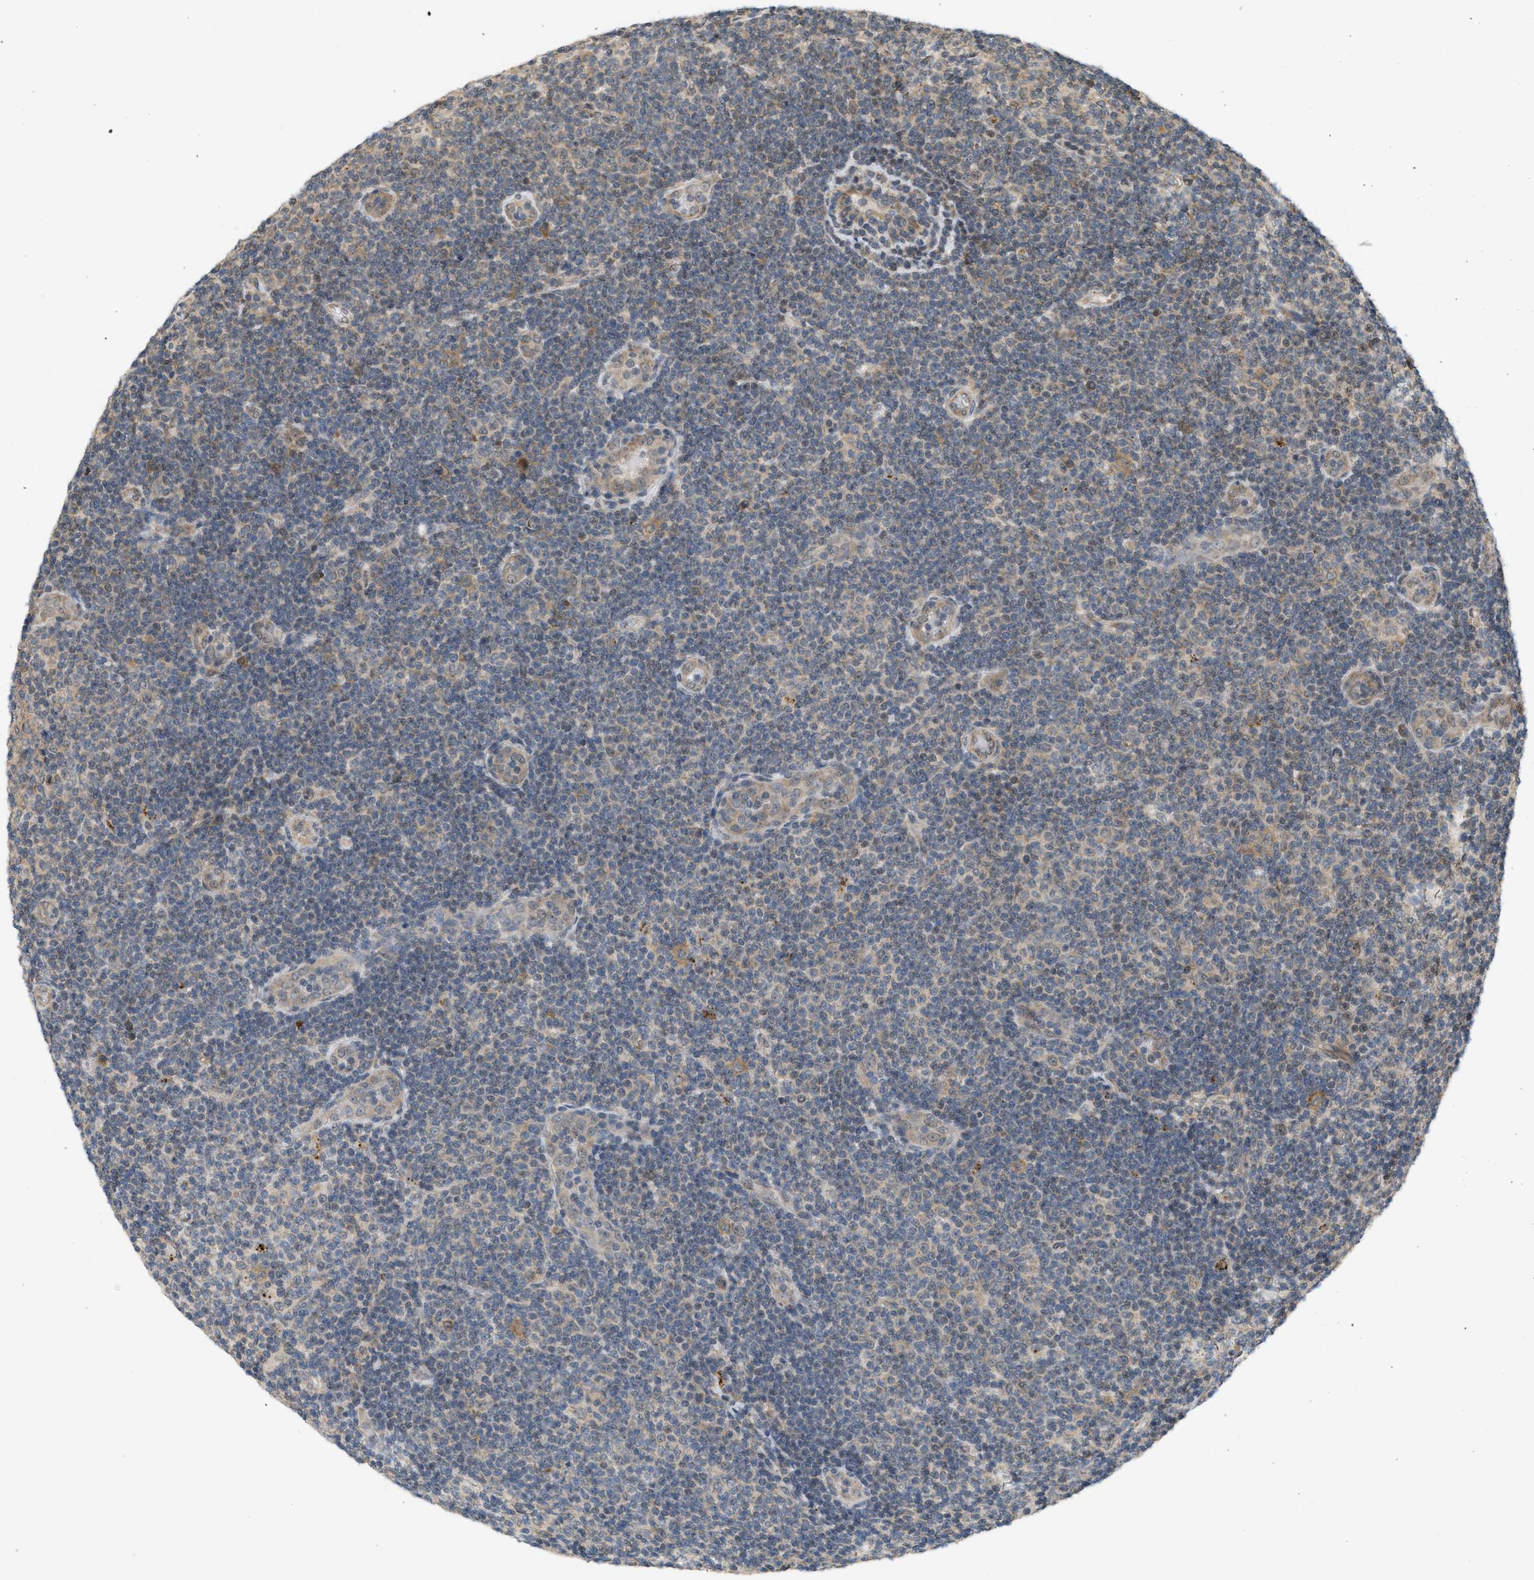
{"staining": {"intensity": "weak", "quantity": "25%-75%", "location": "cytoplasmic/membranous"}, "tissue": "lymphoma", "cell_type": "Tumor cells", "image_type": "cancer", "snomed": [{"axis": "morphology", "description": "Malignant lymphoma, non-Hodgkin's type, Low grade"}, {"axis": "topography", "description": "Lymph node"}], "caption": "Immunohistochemistry of human lymphoma demonstrates low levels of weak cytoplasmic/membranous expression in approximately 25%-75% of tumor cells.", "gene": "PRKD1", "patient": {"sex": "male", "age": 83}}